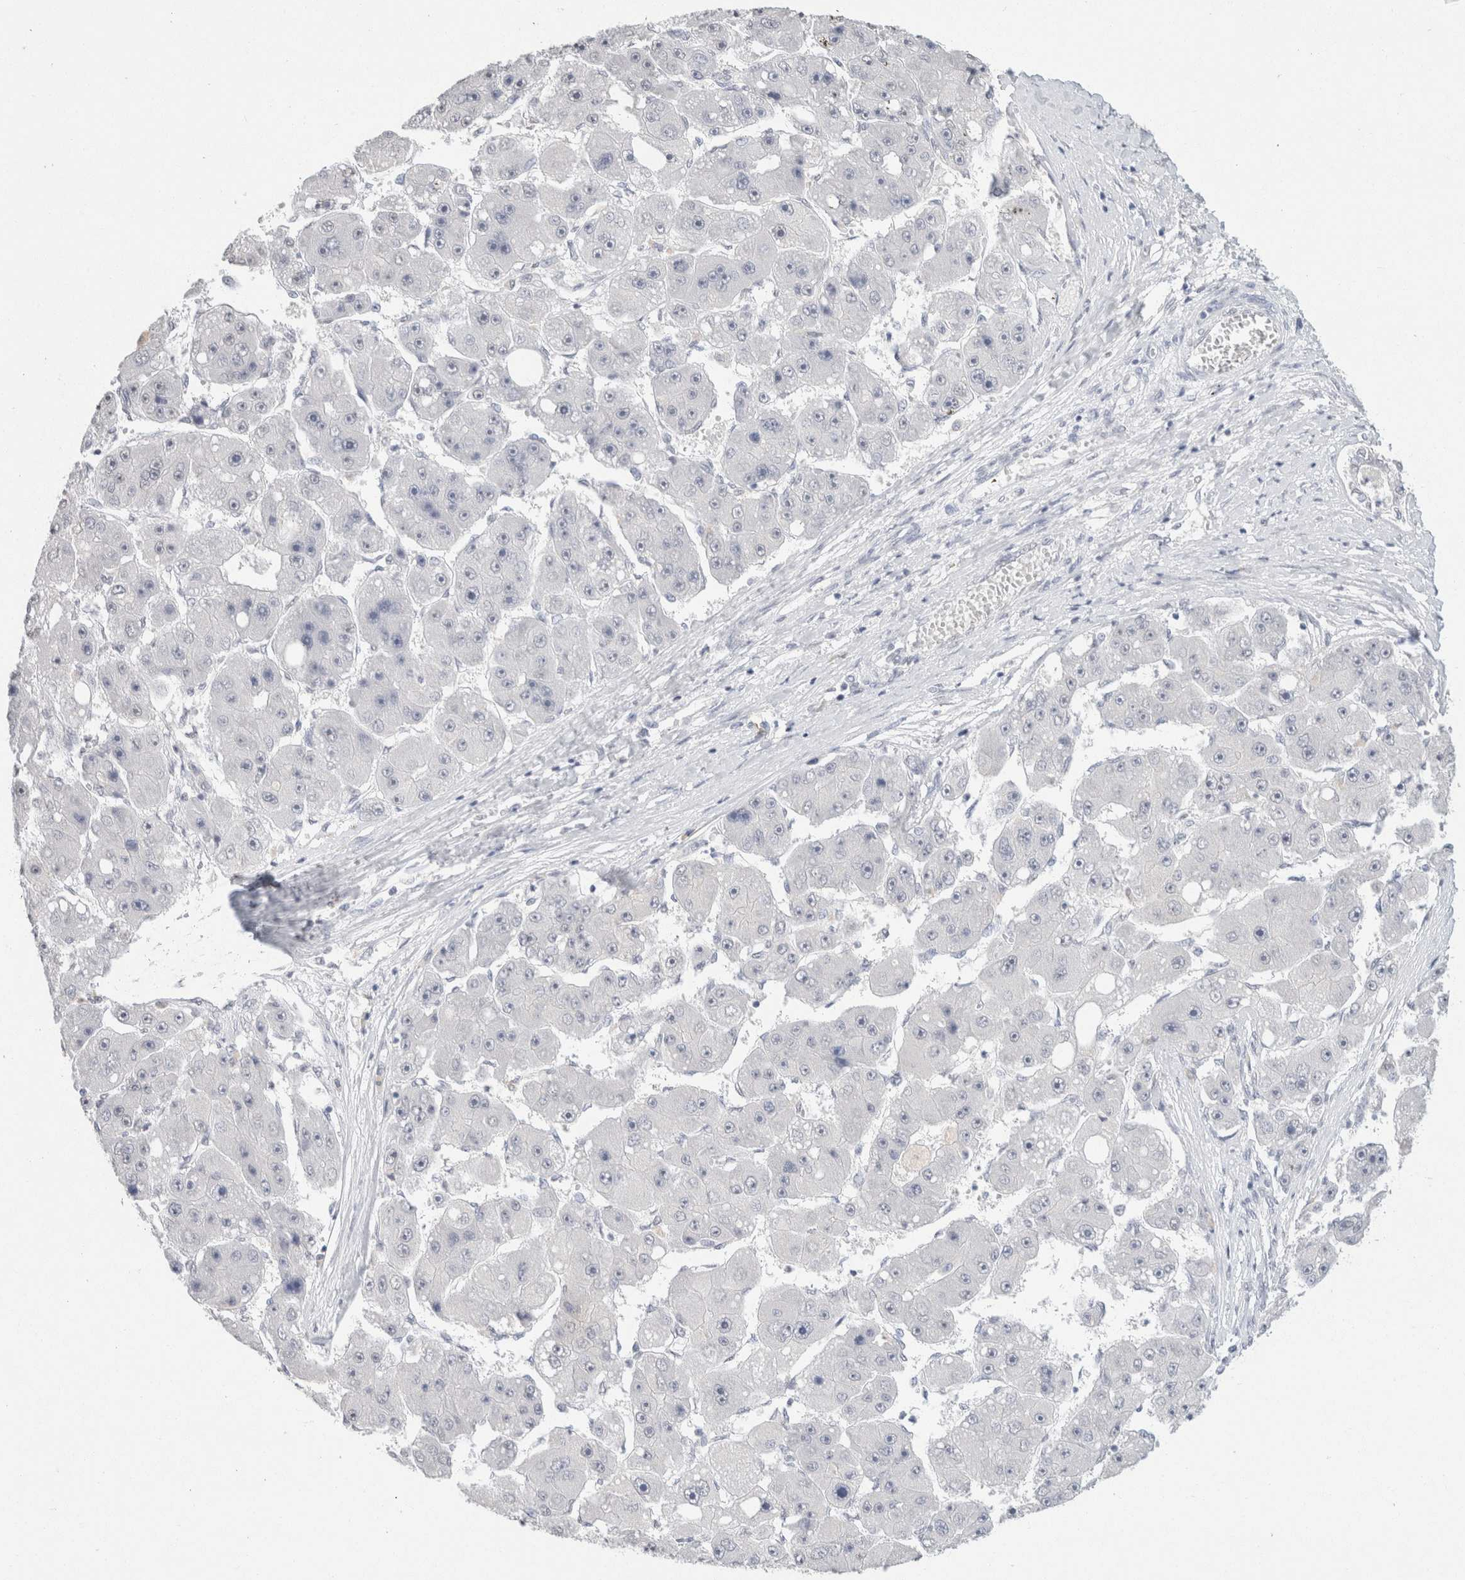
{"staining": {"intensity": "negative", "quantity": "none", "location": "none"}, "tissue": "liver cancer", "cell_type": "Tumor cells", "image_type": "cancer", "snomed": [{"axis": "morphology", "description": "Carcinoma, Hepatocellular, NOS"}, {"axis": "topography", "description": "Liver"}], "caption": "An image of liver cancer stained for a protein shows no brown staining in tumor cells.", "gene": "CD80", "patient": {"sex": "female", "age": 61}}